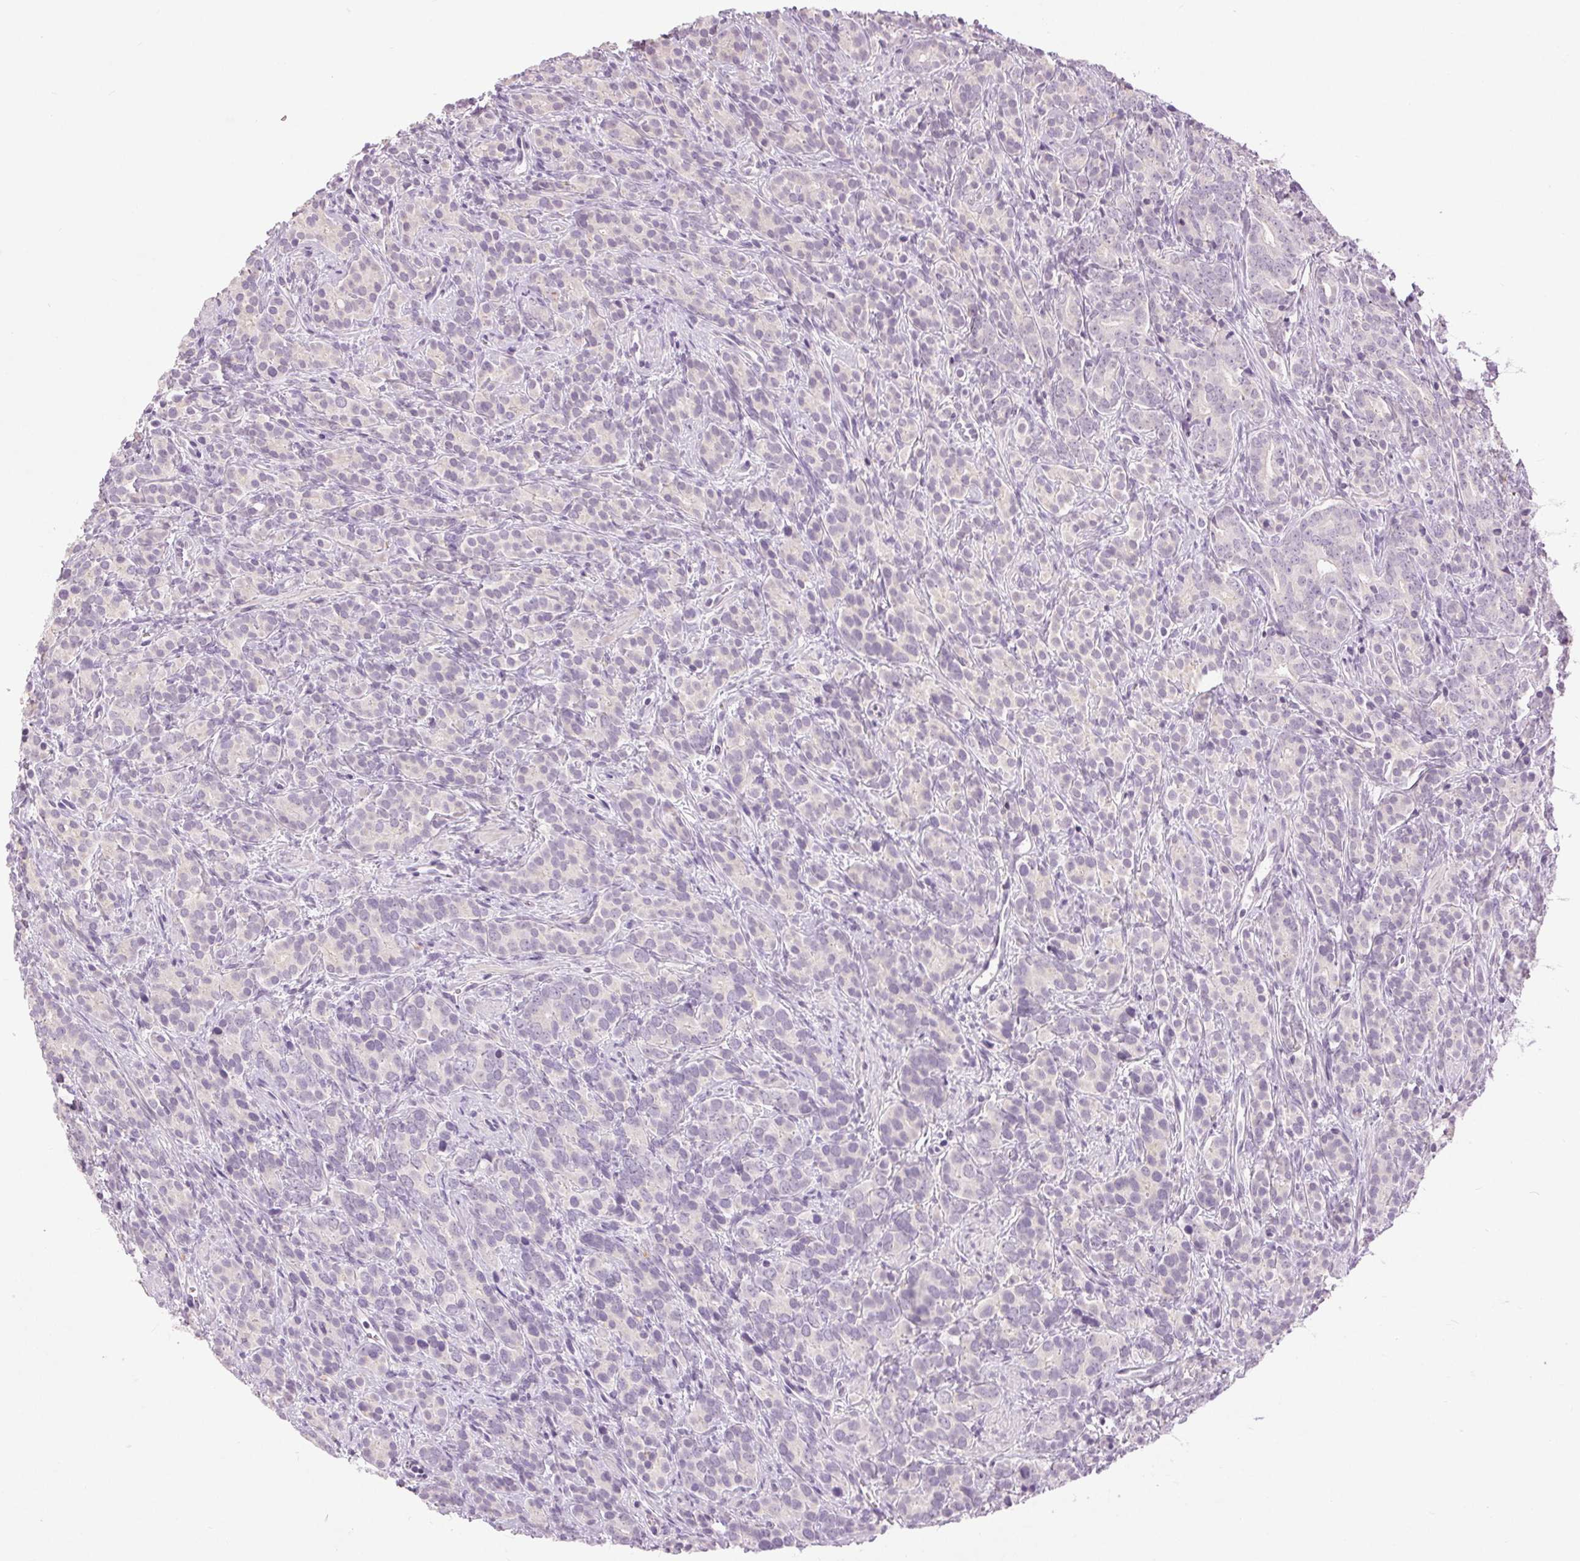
{"staining": {"intensity": "negative", "quantity": "none", "location": "none"}, "tissue": "prostate cancer", "cell_type": "Tumor cells", "image_type": "cancer", "snomed": [{"axis": "morphology", "description": "Adenocarcinoma, High grade"}, {"axis": "topography", "description": "Prostate"}], "caption": "Micrograph shows no significant protein expression in tumor cells of adenocarcinoma (high-grade) (prostate).", "gene": "DSG3", "patient": {"sex": "male", "age": 84}}